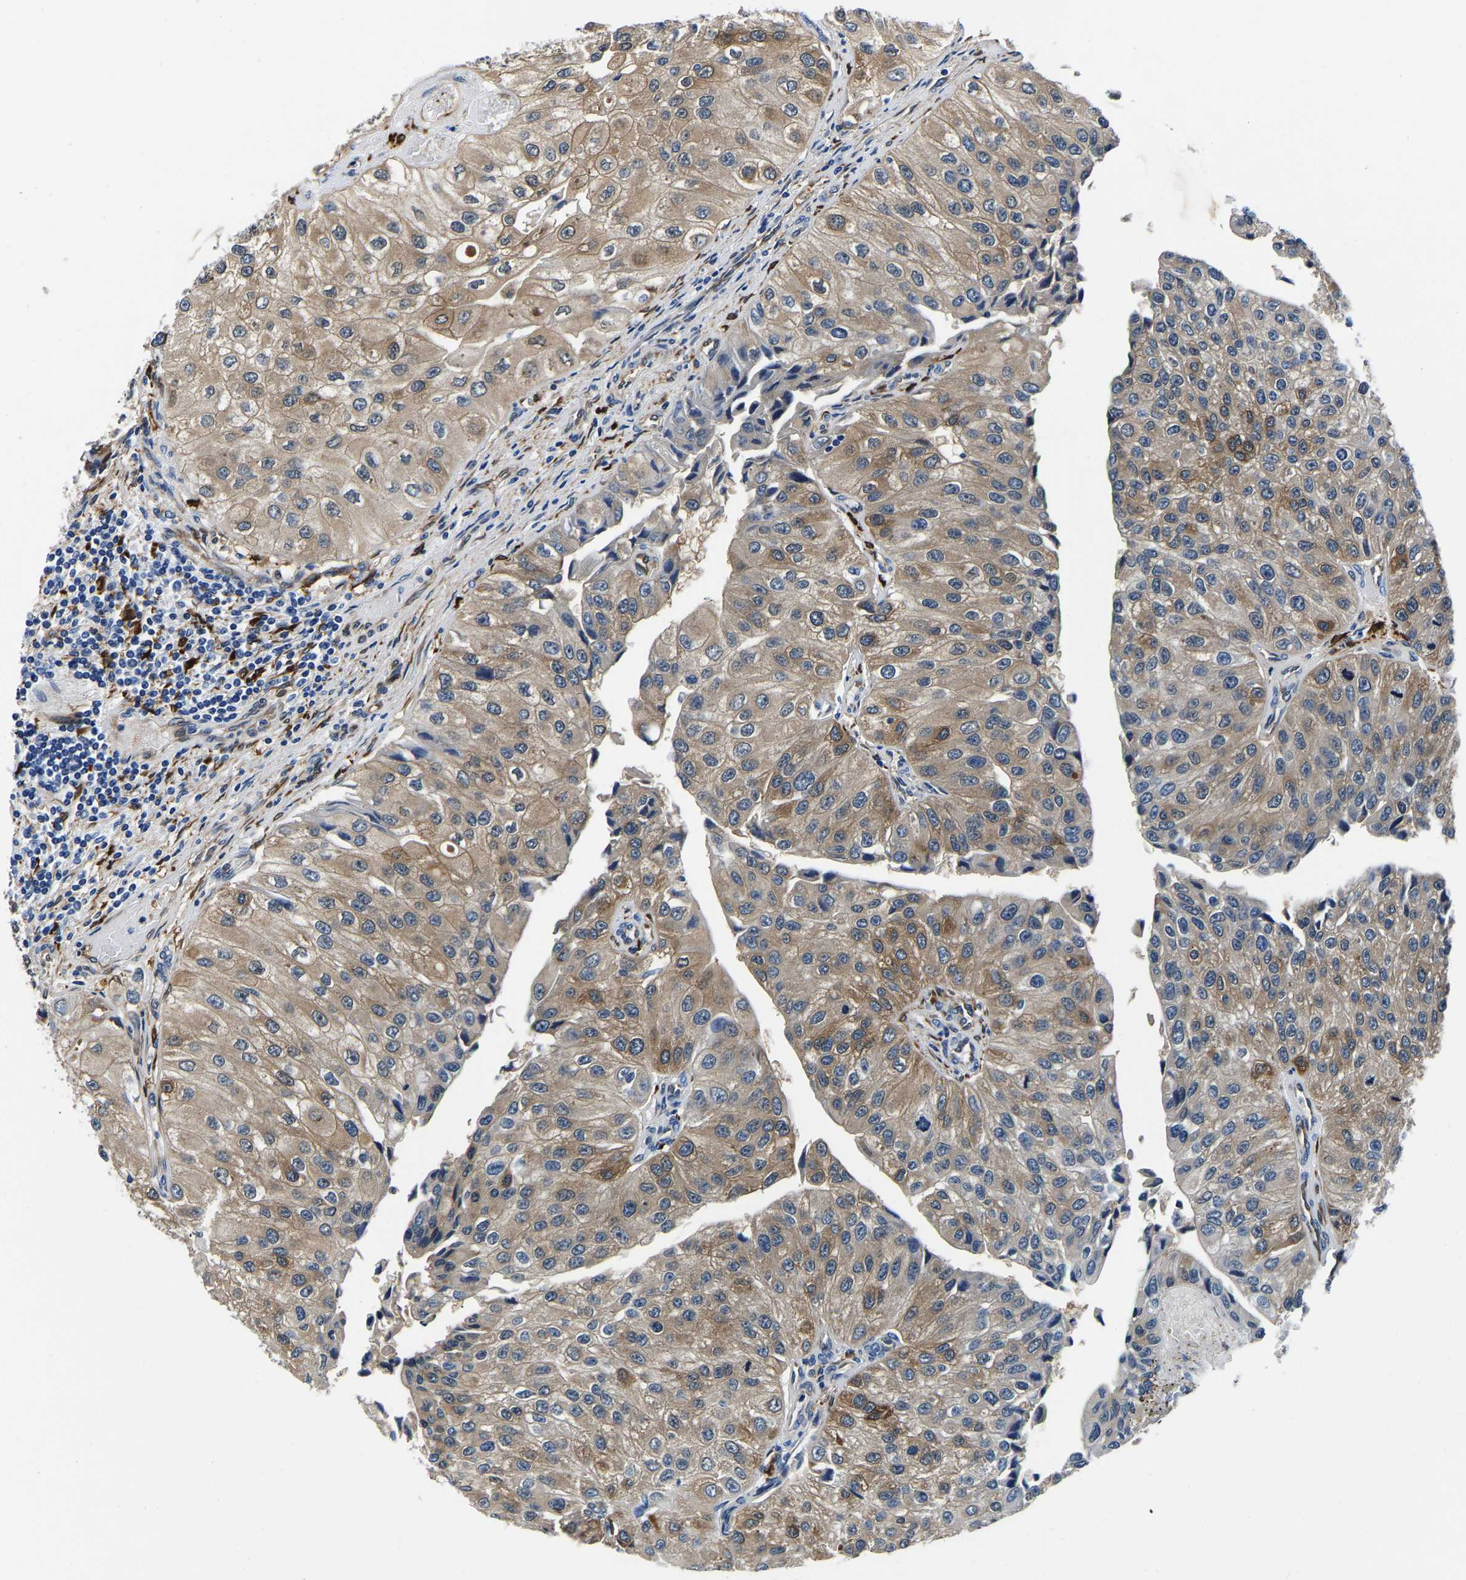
{"staining": {"intensity": "moderate", "quantity": ">75%", "location": "cytoplasmic/membranous"}, "tissue": "urothelial cancer", "cell_type": "Tumor cells", "image_type": "cancer", "snomed": [{"axis": "morphology", "description": "Urothelial carcinoma, High grade"}, {"axis": "topography", "description": "Kidney"}, {"axis": "topography", "description": "Urinary bladder"}], "caption": "The immunohistochemical stain shows moderate cytoplasmic/membranous expression in tumor cells of urothelial cancer tissue. (brown staining indicates protein expression, while blue staining denotes nuclei).", "gene": "S100A13", "patient": {"sex": "male", "age": 77}}